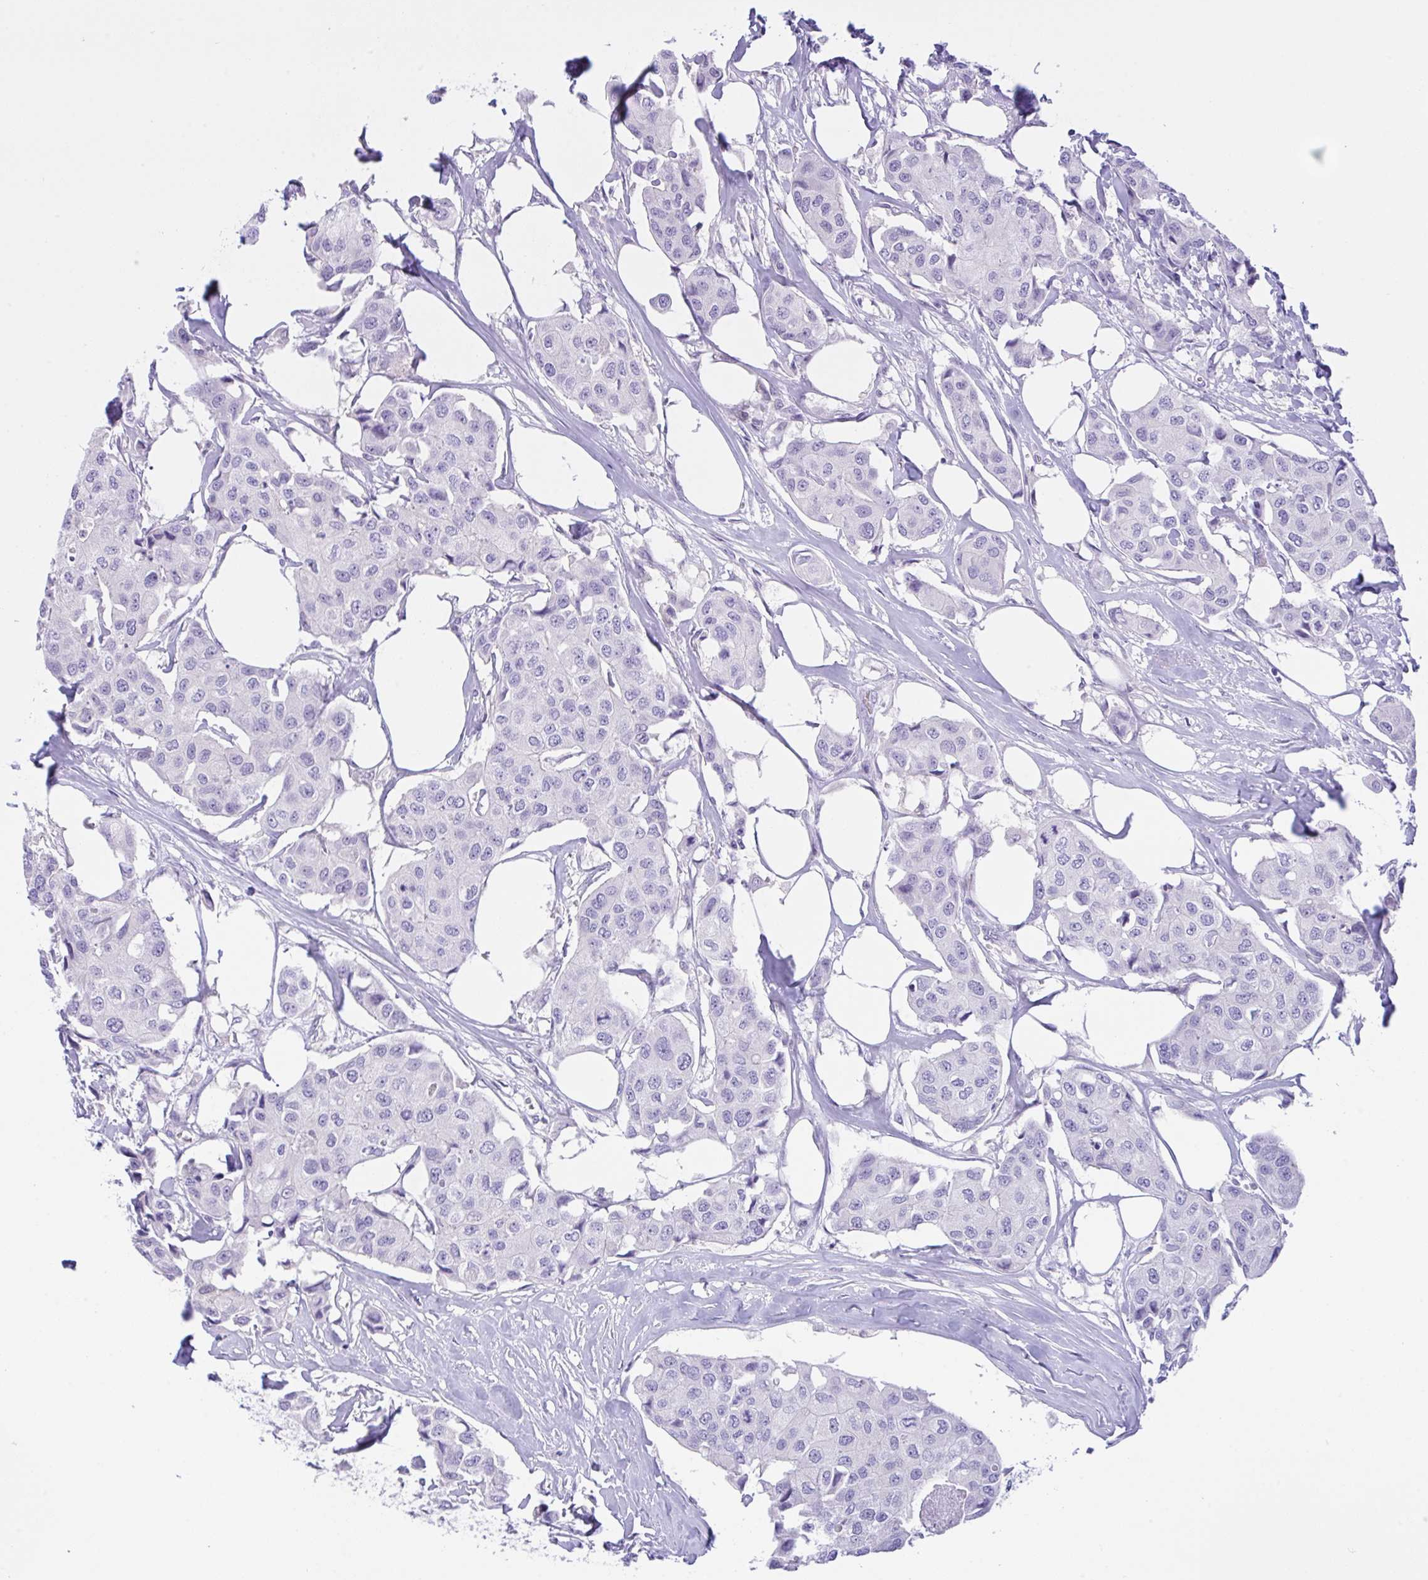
{"staining": {"intensity": "negative", "quantity": "none", "location": "none"}, "tissue": "breast cancer", "cell_type": "Tumor cells", "image_type": "cancer", "snomed": [{"axis": "morphology", "description": "Duct carcinoma"}, {"axis": "topography", "description": "Breast"}, {"axis": "topography", "description": "Lymph node"}], "caption": "Protein analysis of breast cancer (infiltrating ductal carcinoma) exhibits no significant staining in tumor cells. (DAB immunohistochemistry with hematoxylin counter stain).", "gene": "NCF1", "patient": {"sex": "female", "age": 80}}